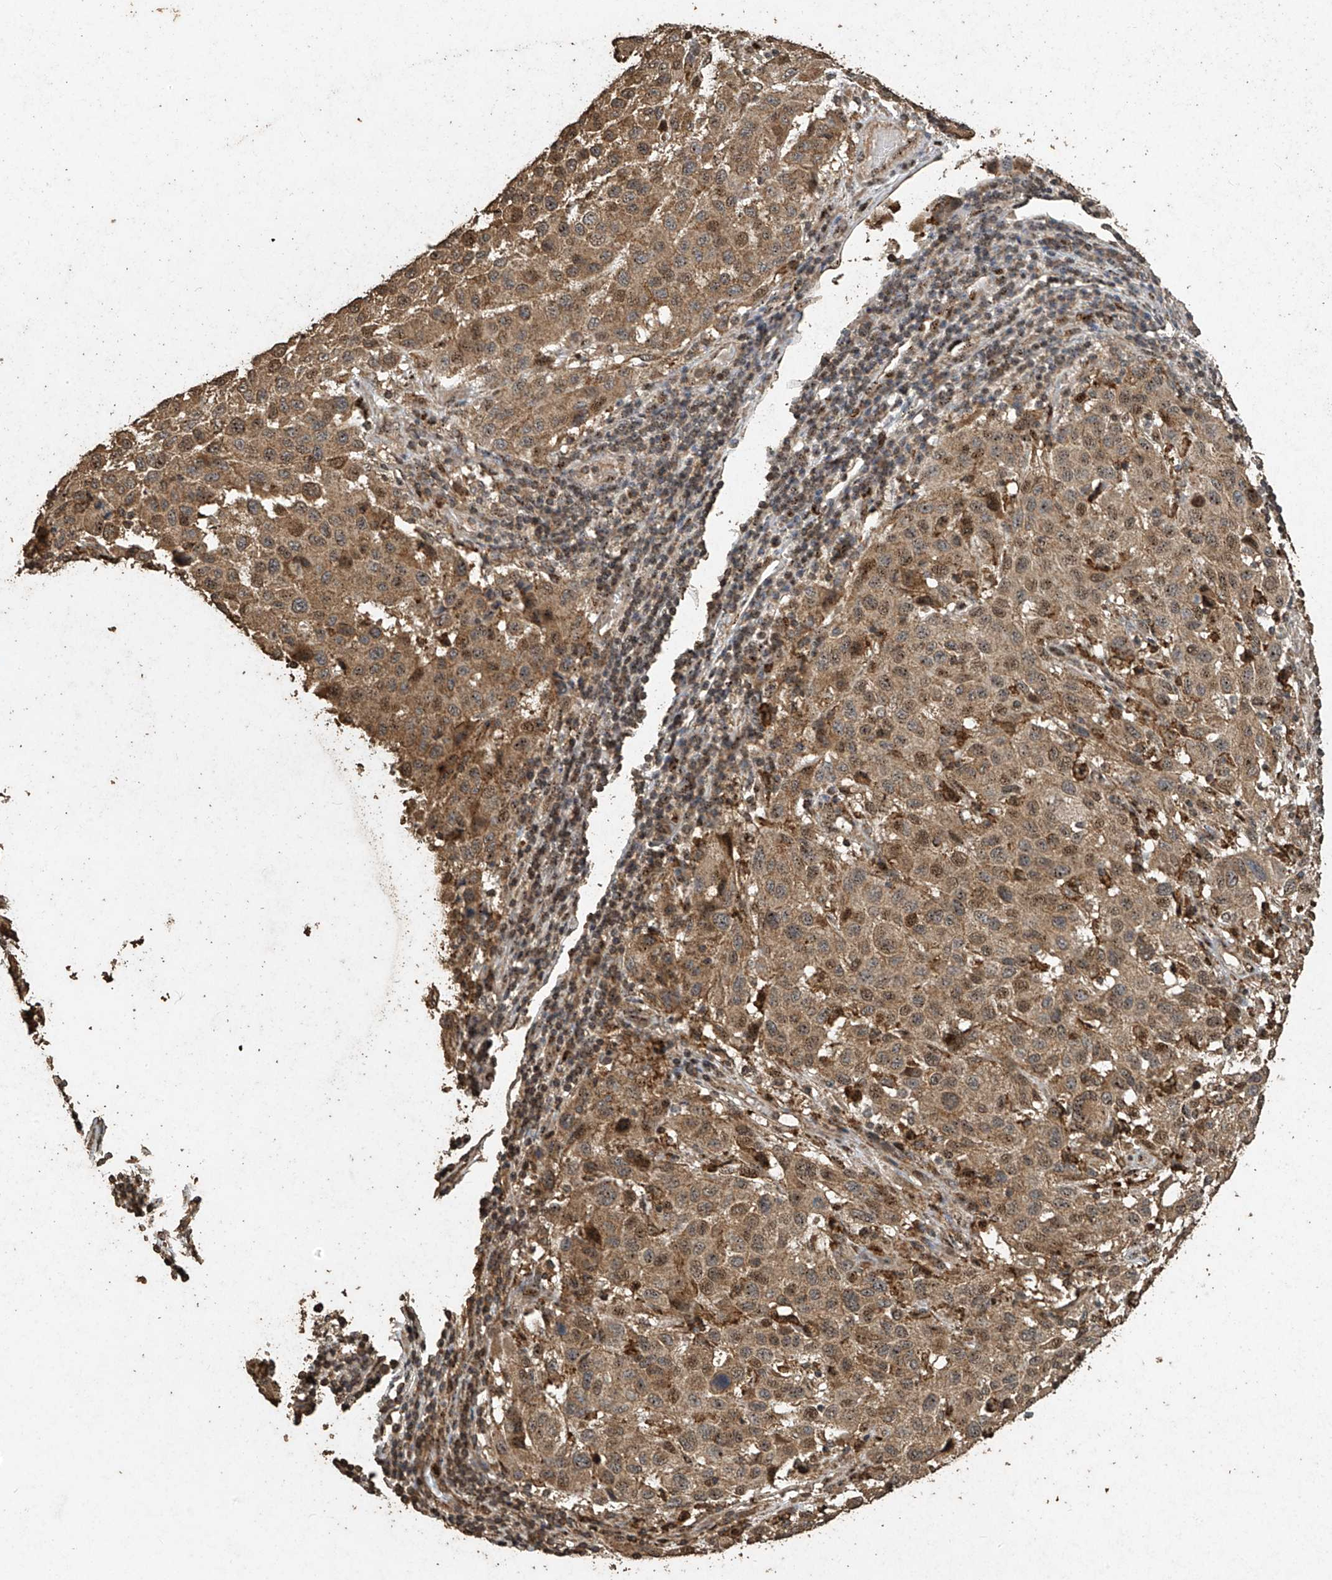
{"staining": {"intensity": "weak", "quantity": "<25%", "location": "nuclear"}, "tissue": "melanoma", "cell_type": "Tumor cells", "image_type": "cancer", "snomed": [{"axis": "morphology", "description": "Malignant melanoma, Metastatic site"}, {"axis": "topography", "description": "Lymph node"}], "caption": "Tumor cells are negative for protein expression in human malignant melanoma (metastatic site).", "gene": "ERBB3", "patient": {"sex": "male", "age": 61}}